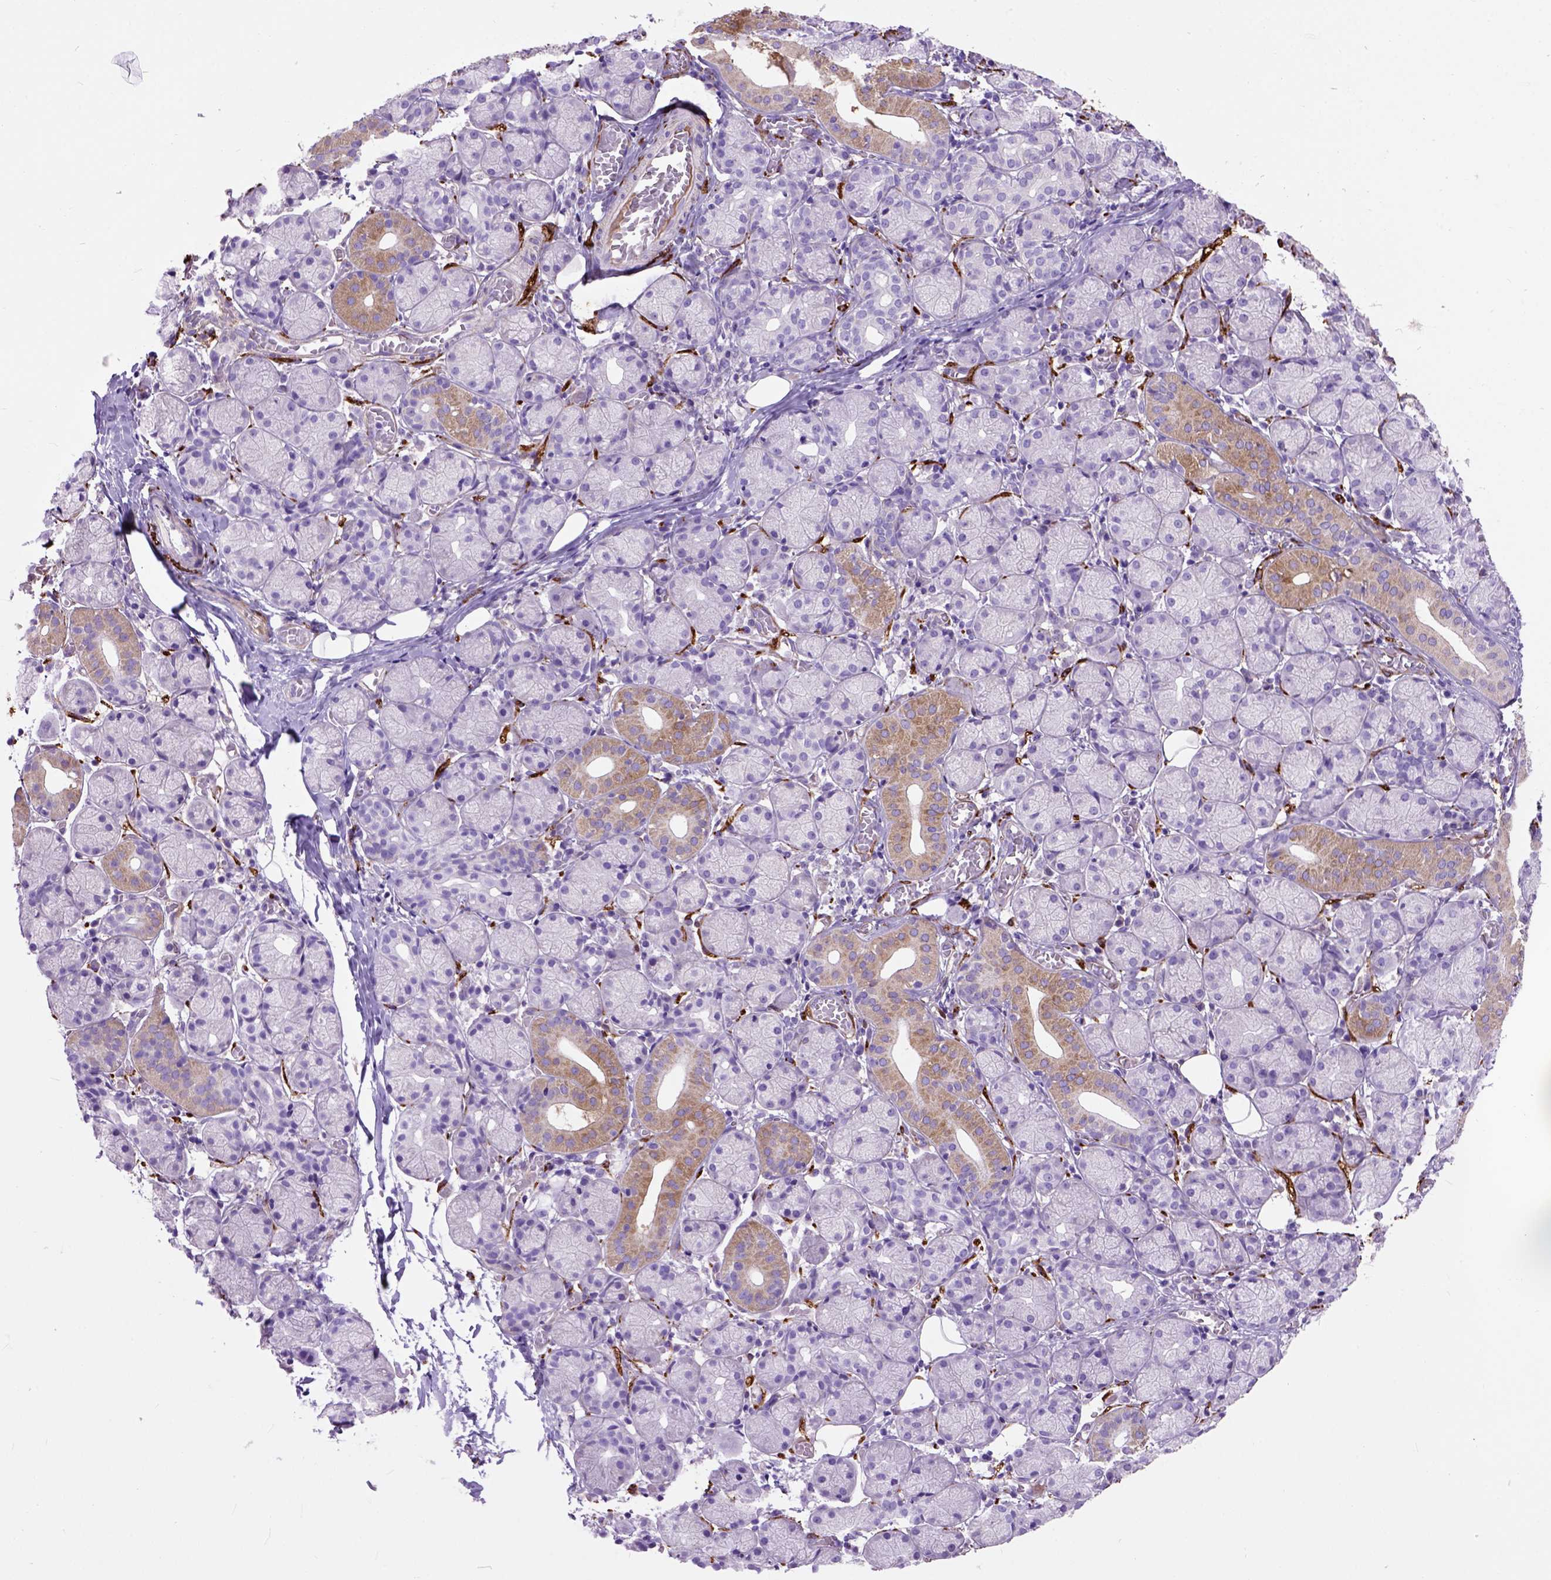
{"staining": {"intensity": "moderate", "quantity": "<25%", "location": "cytoplasmic/membranous"}, "tissue": "salivary gland", "cell_type": "Glandular cells", "image_type": "normal", "snomed": [{"axis": "morphology", "description": "Normal tissue, NOS"}, {"axis": "topography", "description": "Salivary gland"}, {"axis": "topography", "description": "Peripheral nerve tissue"}], "caption": "IHC of unremarkable salivary gland reveals low levels of moderate cytoplasmic/membranous positivity in about <25% of glandular cells.", "gene": "MAPT", "patient": {"sex": "female", "age": 24}}